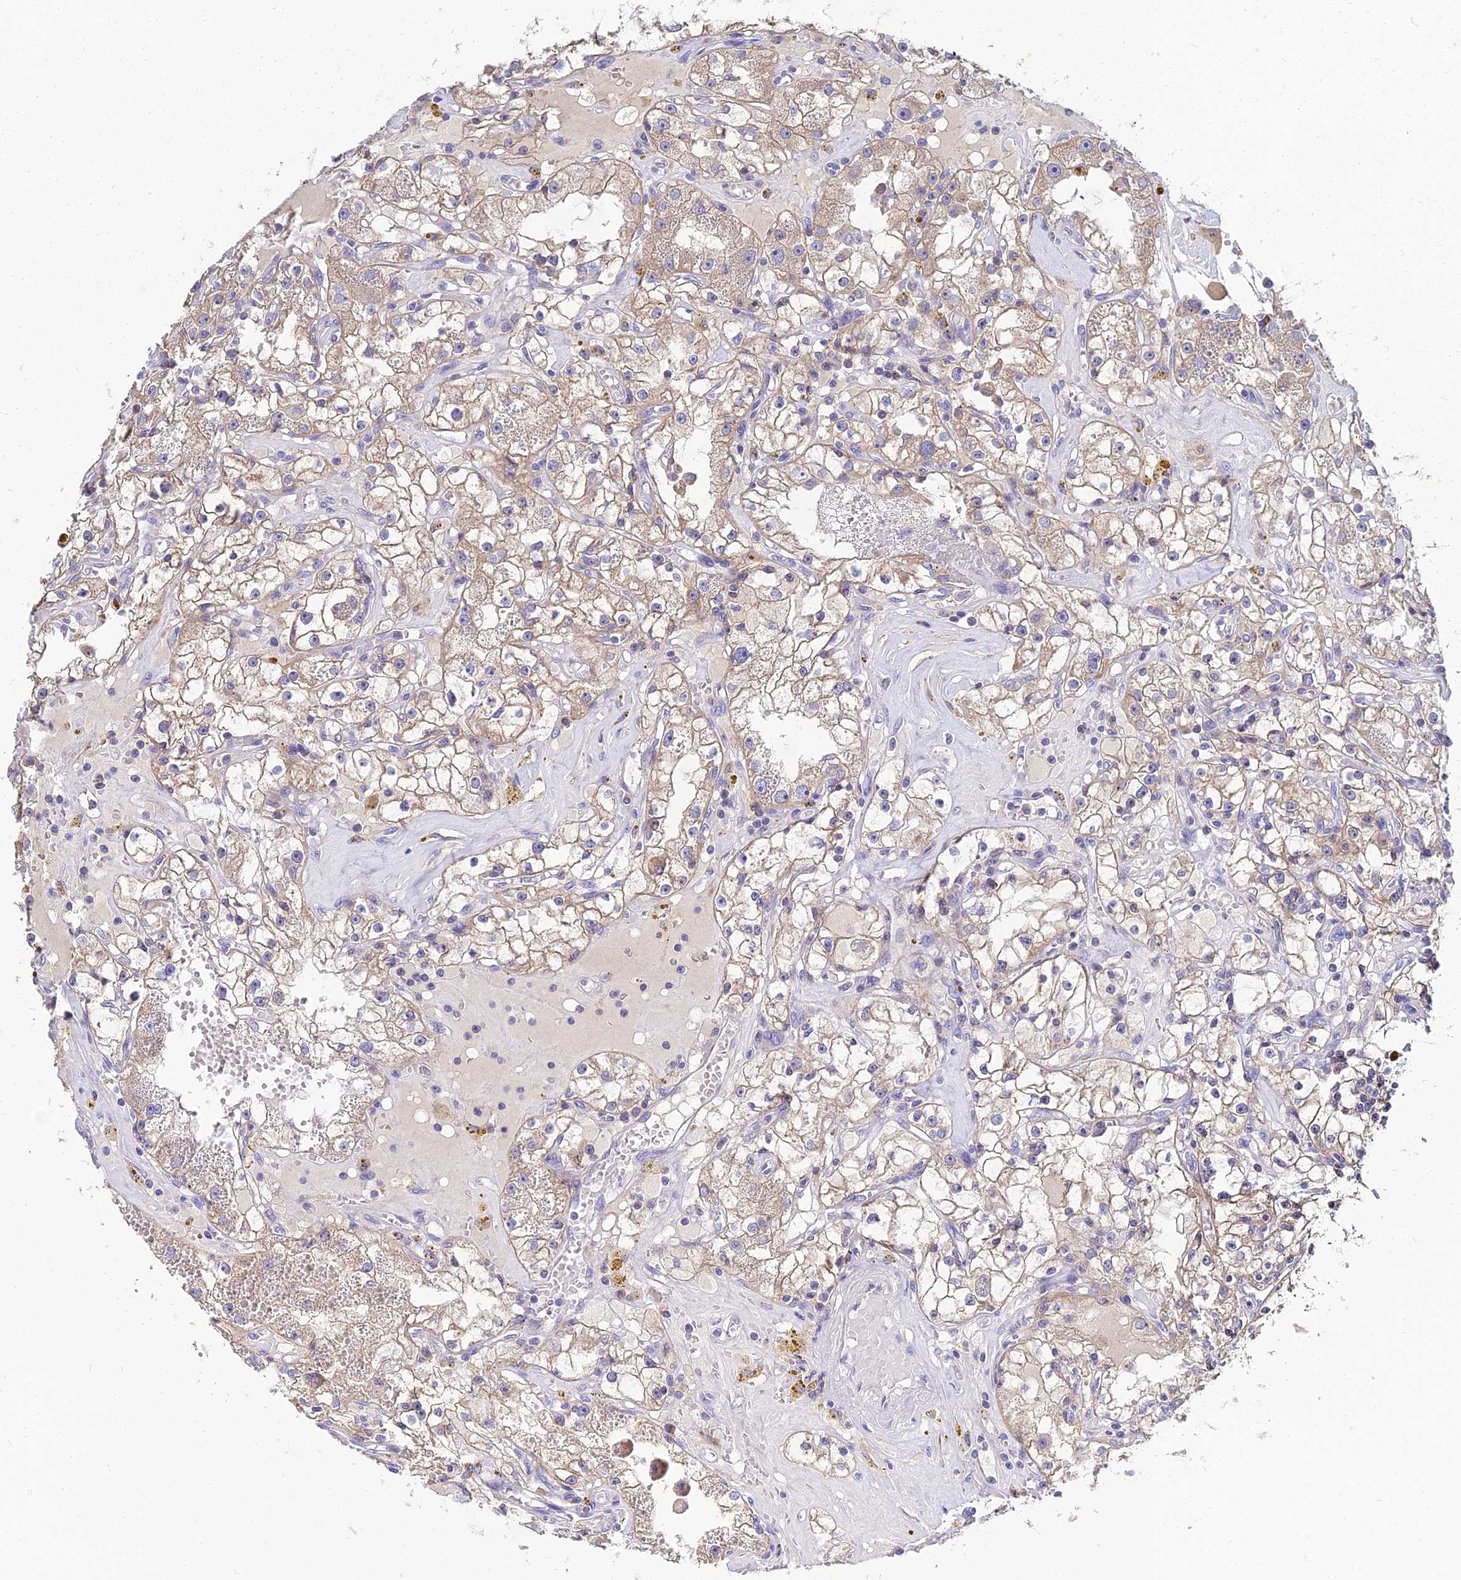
{"staining": {"intensity": "moderate", "quantity": ">75%", "location": "cytoplasmic/membranous"}, "tissue": "renal cancer", "cell_type": "Tumor cells", "image_type": "cancer", "snomed": [{"axis": "morphology", "description": "Adenocarcinoma, NOS"}, {"axis": "topography", "description": "Kidney"}], "caption": "Human adenocarcinoma (renal) stained for a protein (brown) exhibits moderate cytoplasmic/membranous positive positivity in approximately >75% of tumor cells.", "gene": "NPY", "patient": {"sex": "male", "age": 56}}